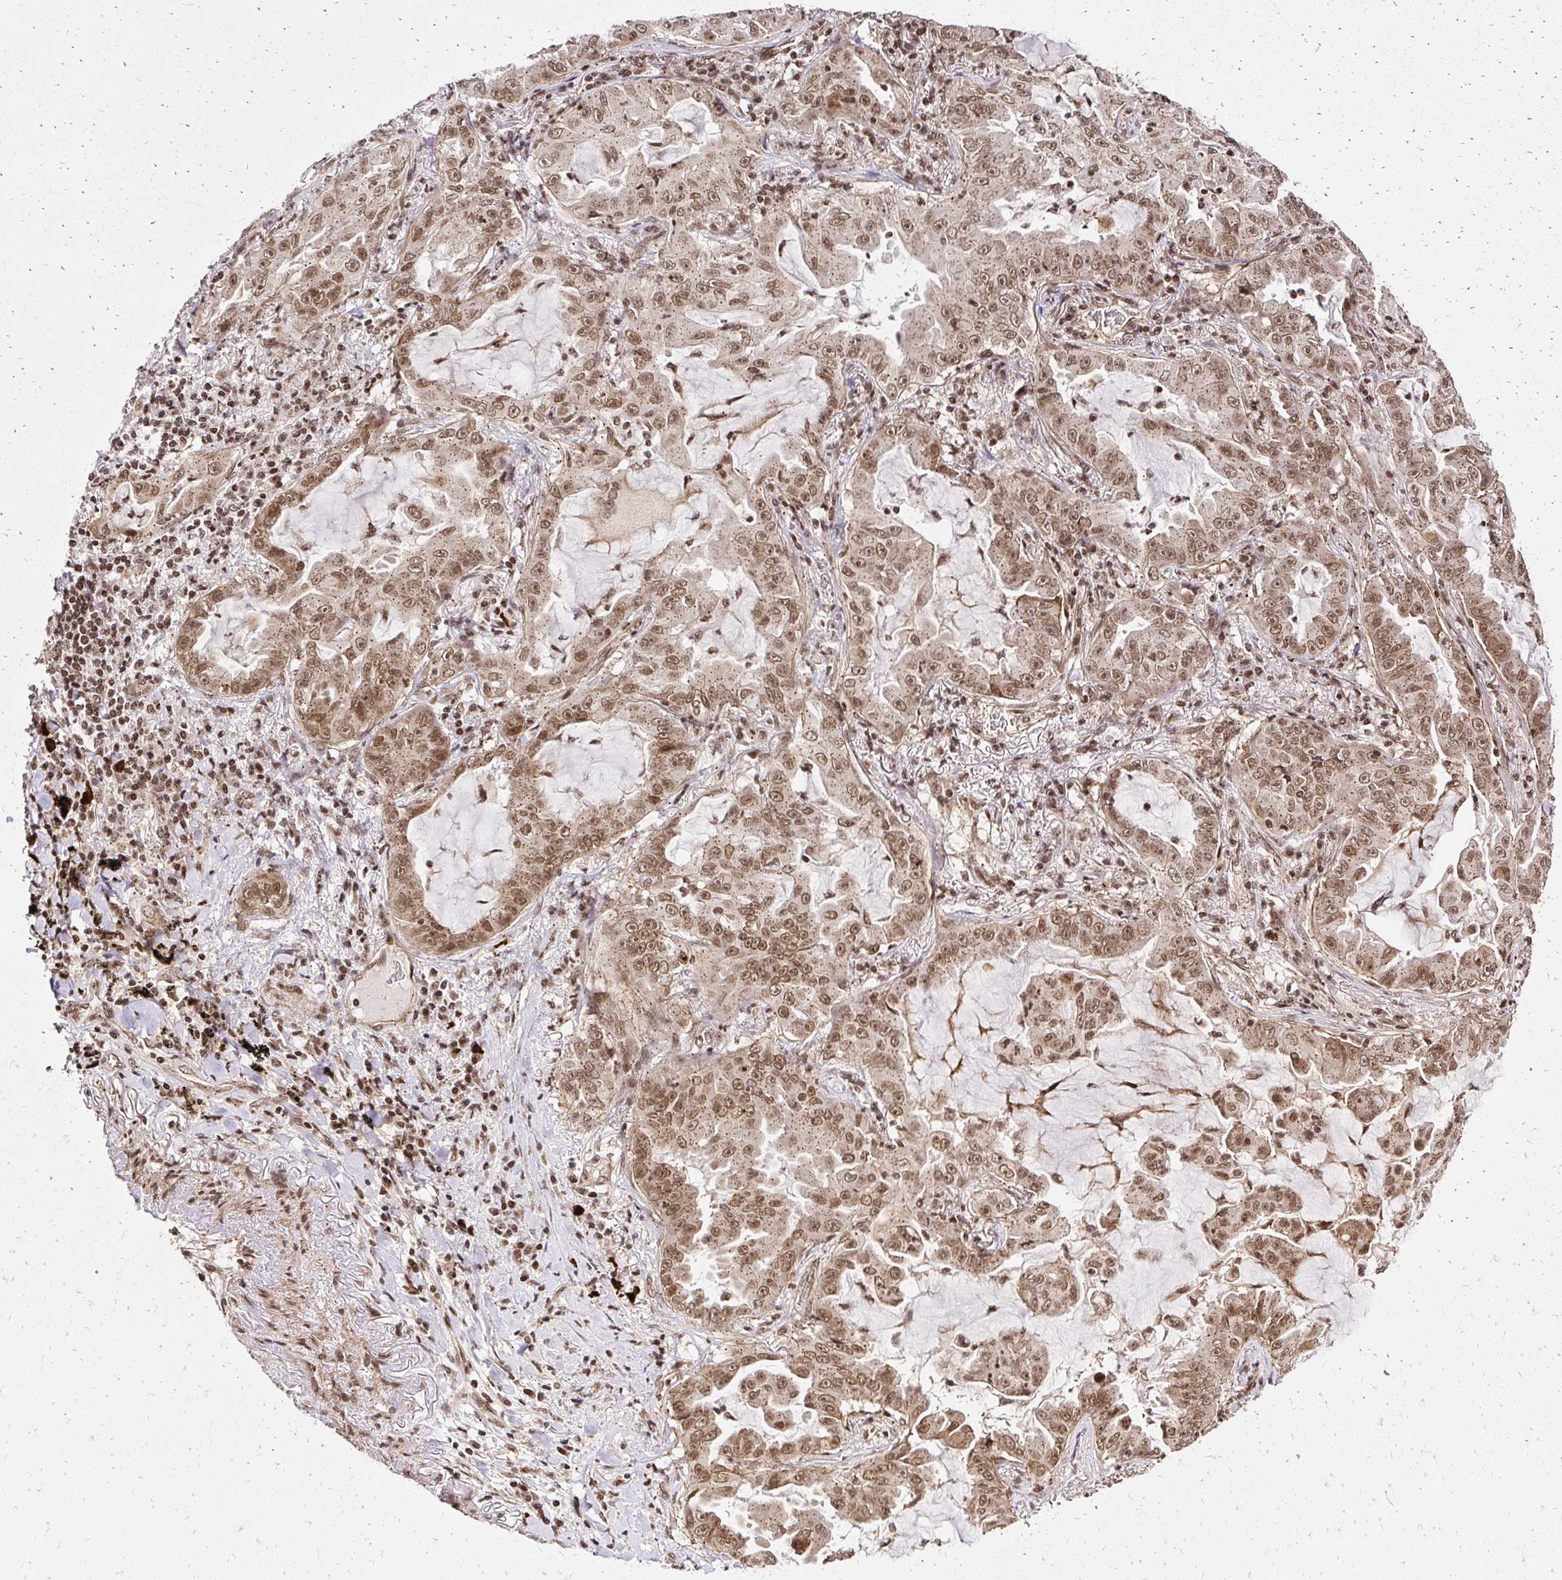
{"staining": {"intensity": "moderate", "quantity": ">75%", "location": "cytoplasmic/membranous,nuclear"}, "tissue": "lung cancer", "cell_type": "Tumor cells", "image_type": "cancer", "snomed": [{"axis": "morphology", "description": "Adenocarcinoma, NOS"}, {"axis": "topography", "description": "Lung"}], "caption": "Protein staining of lung cancer (adenocarcinoma) tissue shows moderate cytoplasmic/membranous and nuclear staining in approximately >75% of tumor cells. The staining was performed using DAB, with brown indicating positive protein expression. Nuclei are stained blue with hematoxylin.", "gene": "GLYR1", "patient": {"sex": "female", "age": 52}}